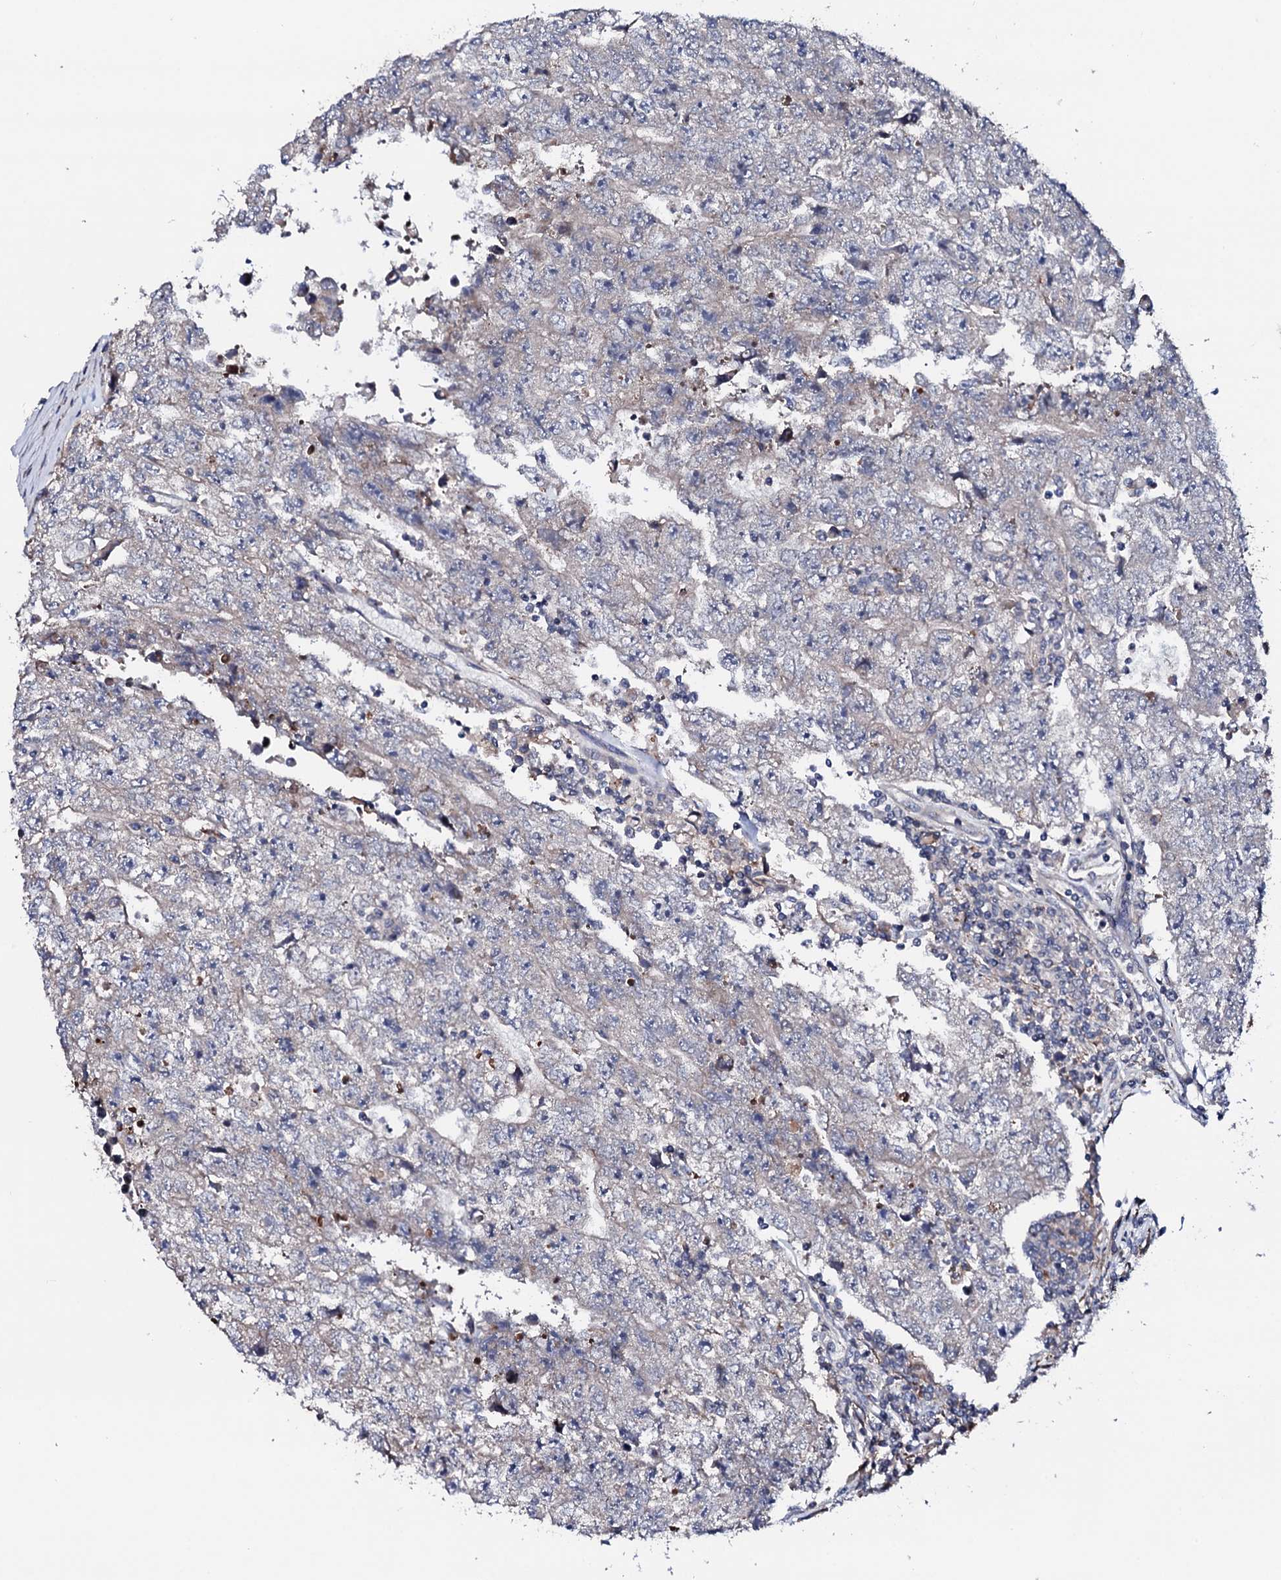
{"staining": {"intensity": "negative", "quantity": "none", "location": "none"}, "tissue": "testis cancer", "cell_type": "Tumor cells", "image_type": "cancer", "snomed": [{"axis": "morphology", "description": "Carcinoma, Embryonal, NOS"}, {"axis": "topography", "description": "Testis"}], "caption": "Tumor cells show no significant positivity in testis cancer (embryonal carcinoma).", "gene": "EDC3", "patient": {"sex": "male", "age": 17}}